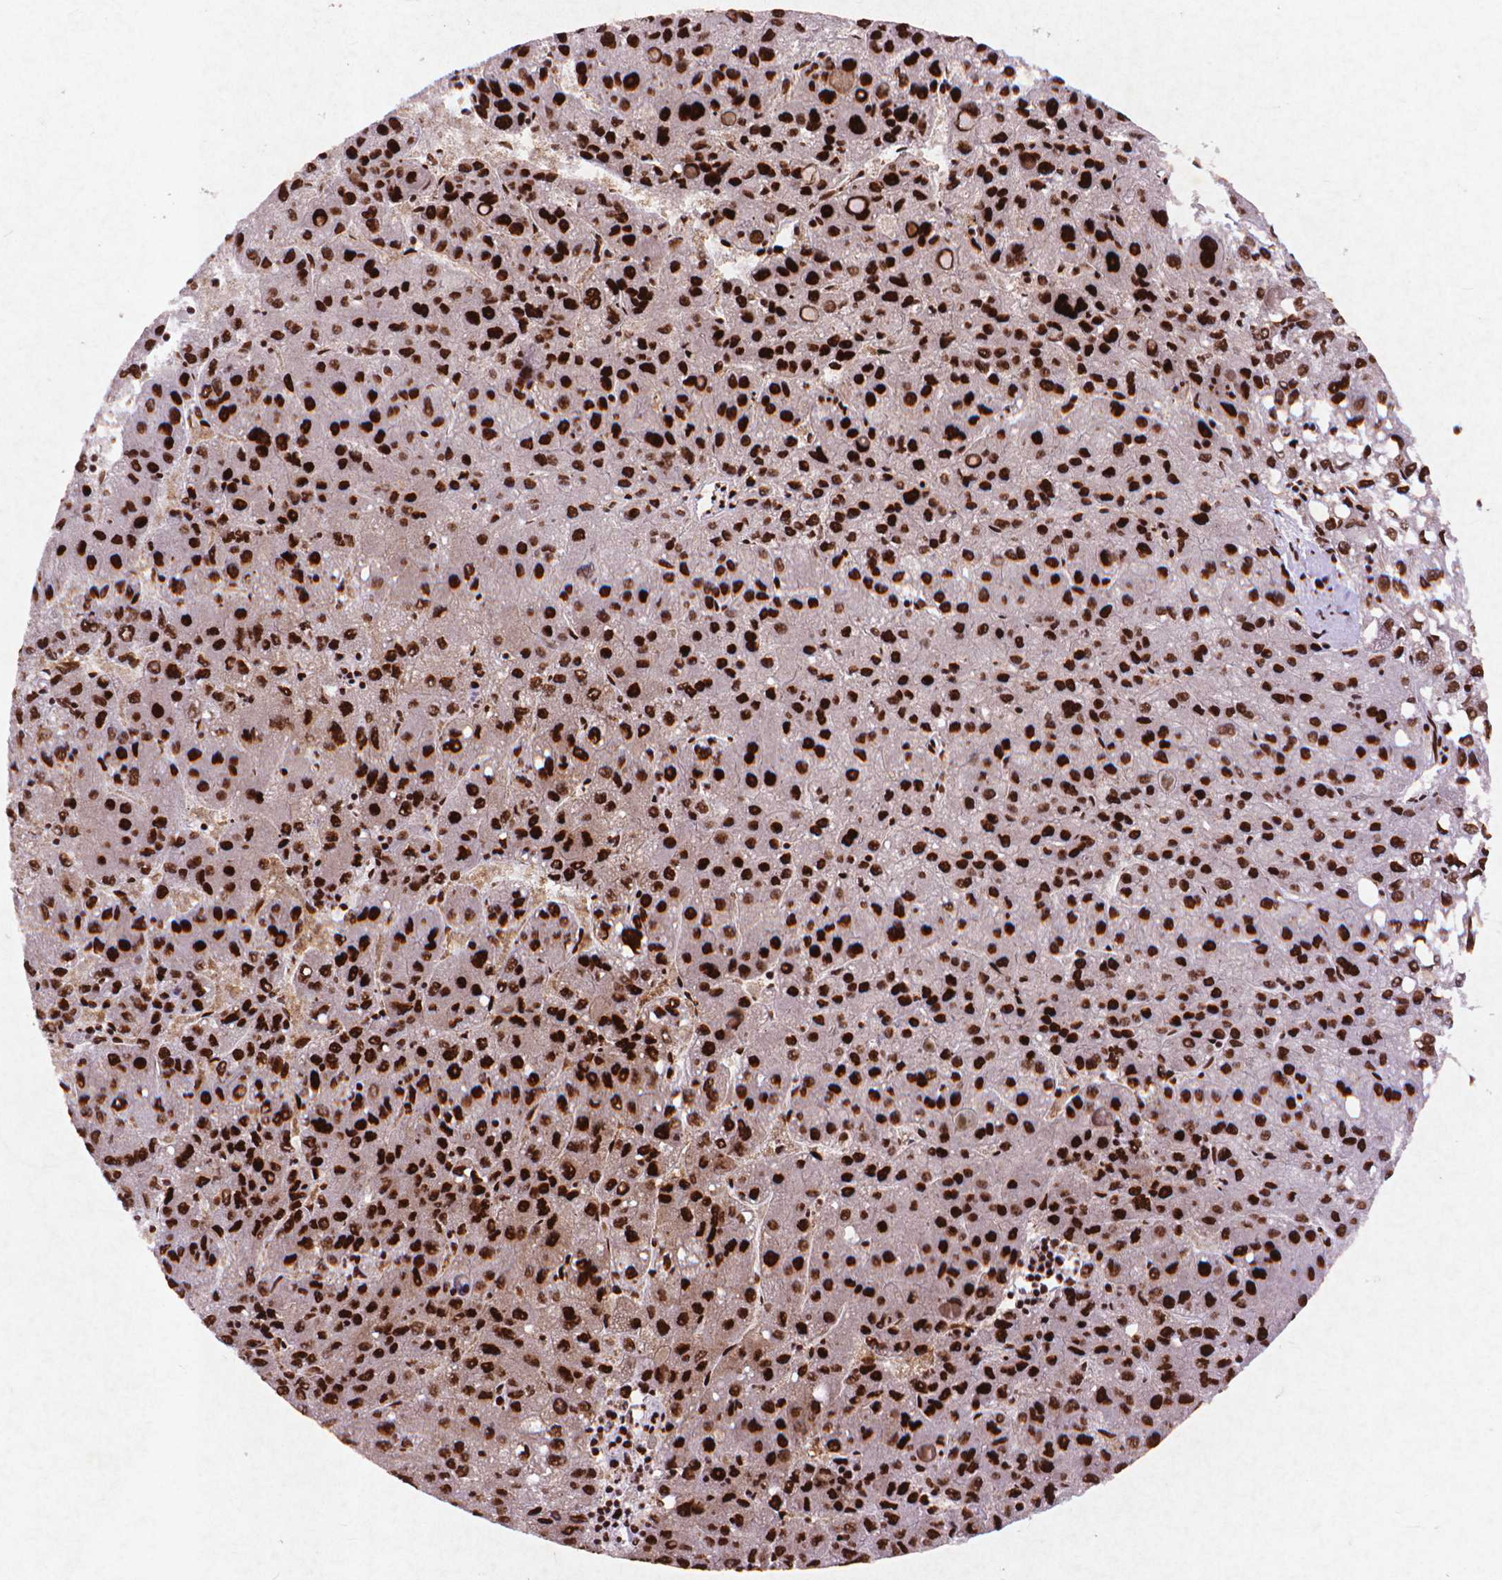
{"staining": {"intensity": "strong", "quantity": ">75%", "location": "nuclear"}, "tissue": "liver cancer", "cell_type": "Tumor cells", "image_type": "cancer", "snomed": [{"axis": "morphology", "description": "Carcinoma, Hepatocellular, NOS"}, {"axis": "topography", "description": "Liver"}], "caption": "DAB (3,3'-diaminobenzidine) immunohistochemical staining of liver cancer exhibits strong nuclear protein staining in about >75% of tumor cells.", "gene": "CITED2", "patient": {"sex": "female", "age": 82}}